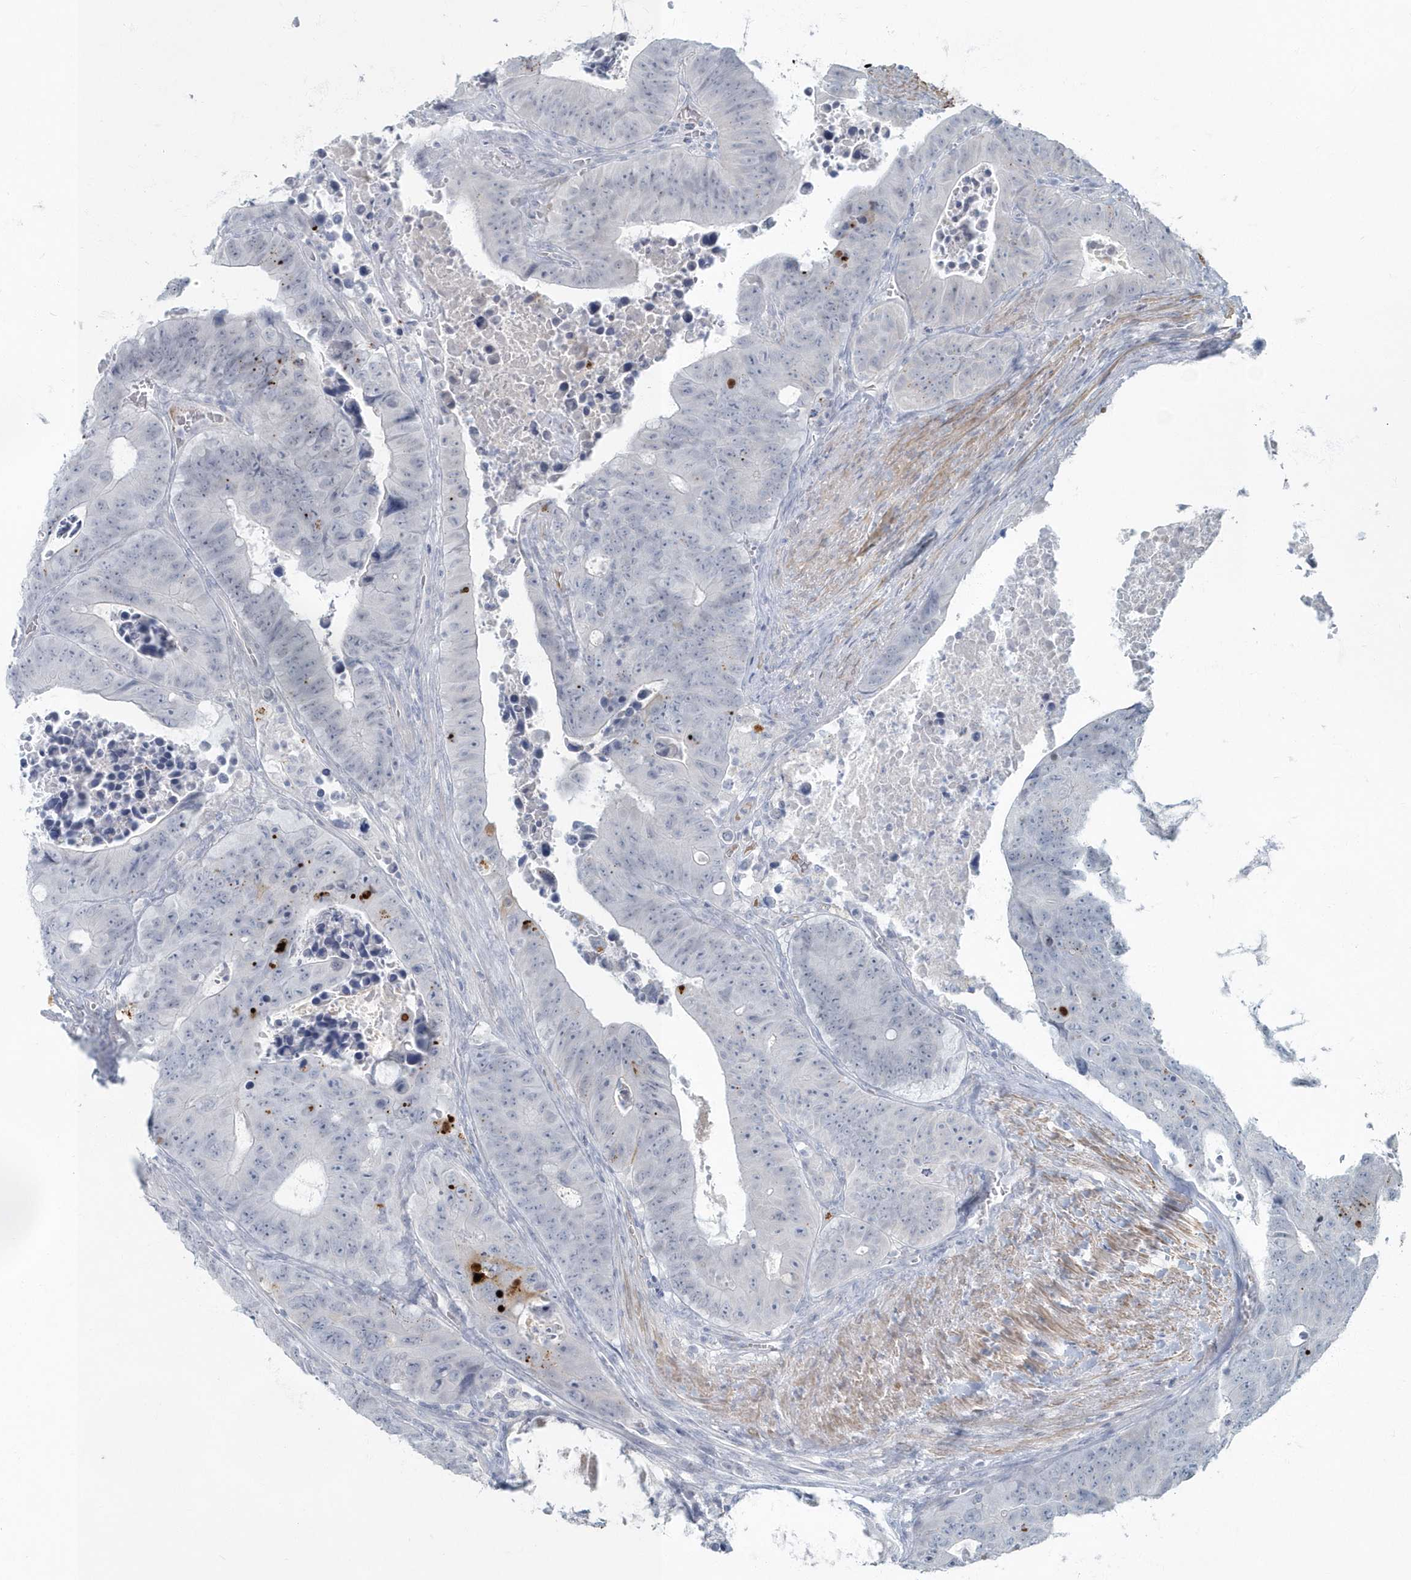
{"staining": {"intensity": "negative", "quantity": "none", "location": "none"}, "tissue": "colorectal cancer", "cell_type": "Tumor cells", "image_type": "cancer", "snomed": [{"axis": "morphology", "description": "Adenocarcinoma, NOS"}, {"axis": "topography", "description": "Colon"}], "caption": "Immunohistochemical staining of human colorectal adenocarcinoma reveals no significant expression in tumor cells.", "gene": "MYOT", "patient": {"sex": "male", "age": 87}}